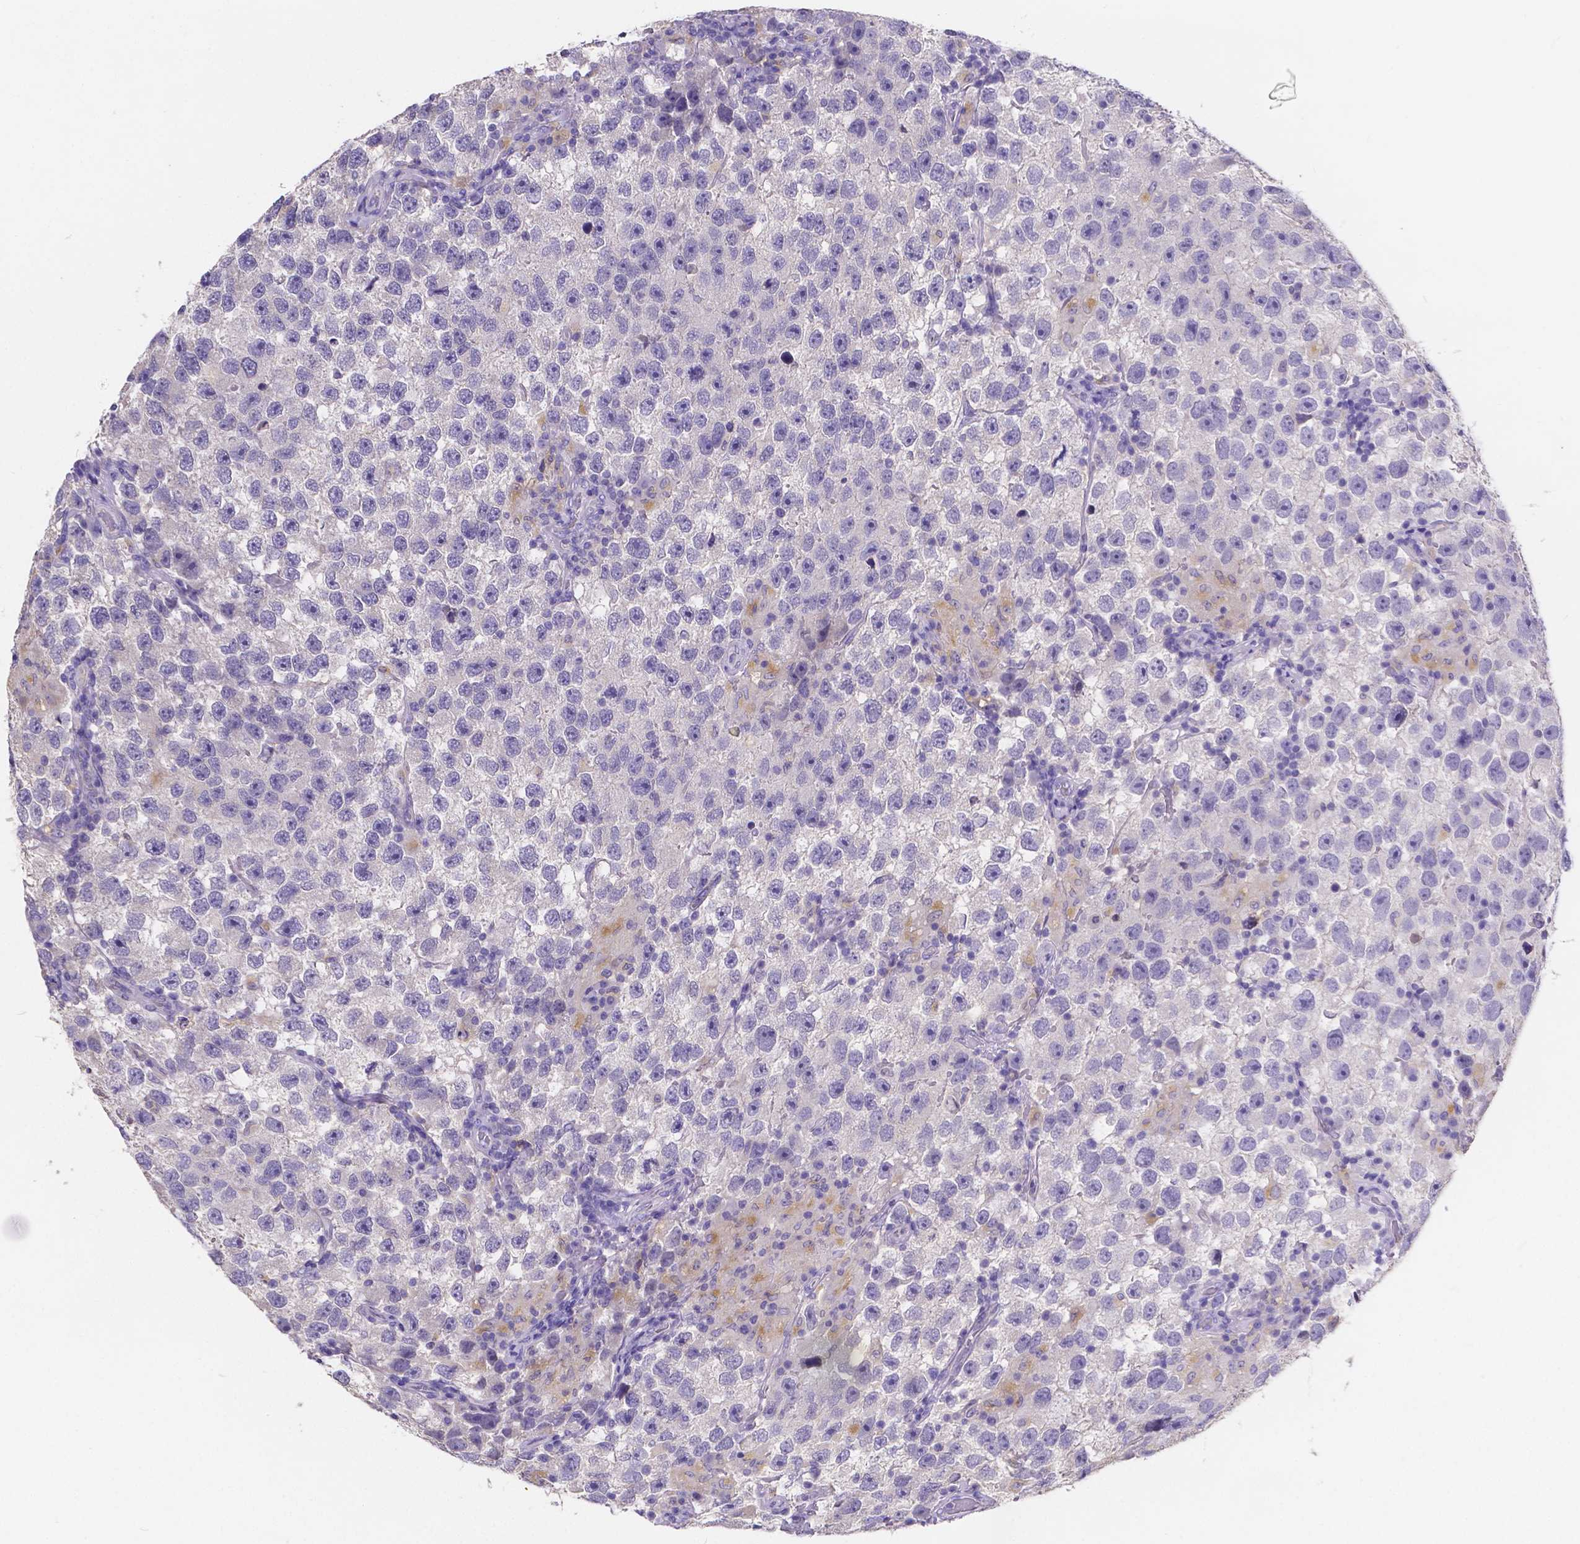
{"staining": {"intensity": "negative", "quantity": "none", "location": "none"}, "tissue": "testis cancer", "cell_type": "Tumor cells", "image_type": "cancer", "snomed": [{"axis": "morphology", "description": "Seminoma, NOS"}, {"axis": "topography", "description": "Testis"}], "caption": "The micrograph reveals no significant expression in tumor cells of testis cancer (seminoma).", "gene": "ATP6V1D", "patient": {"sex": "male", "age": 26}}